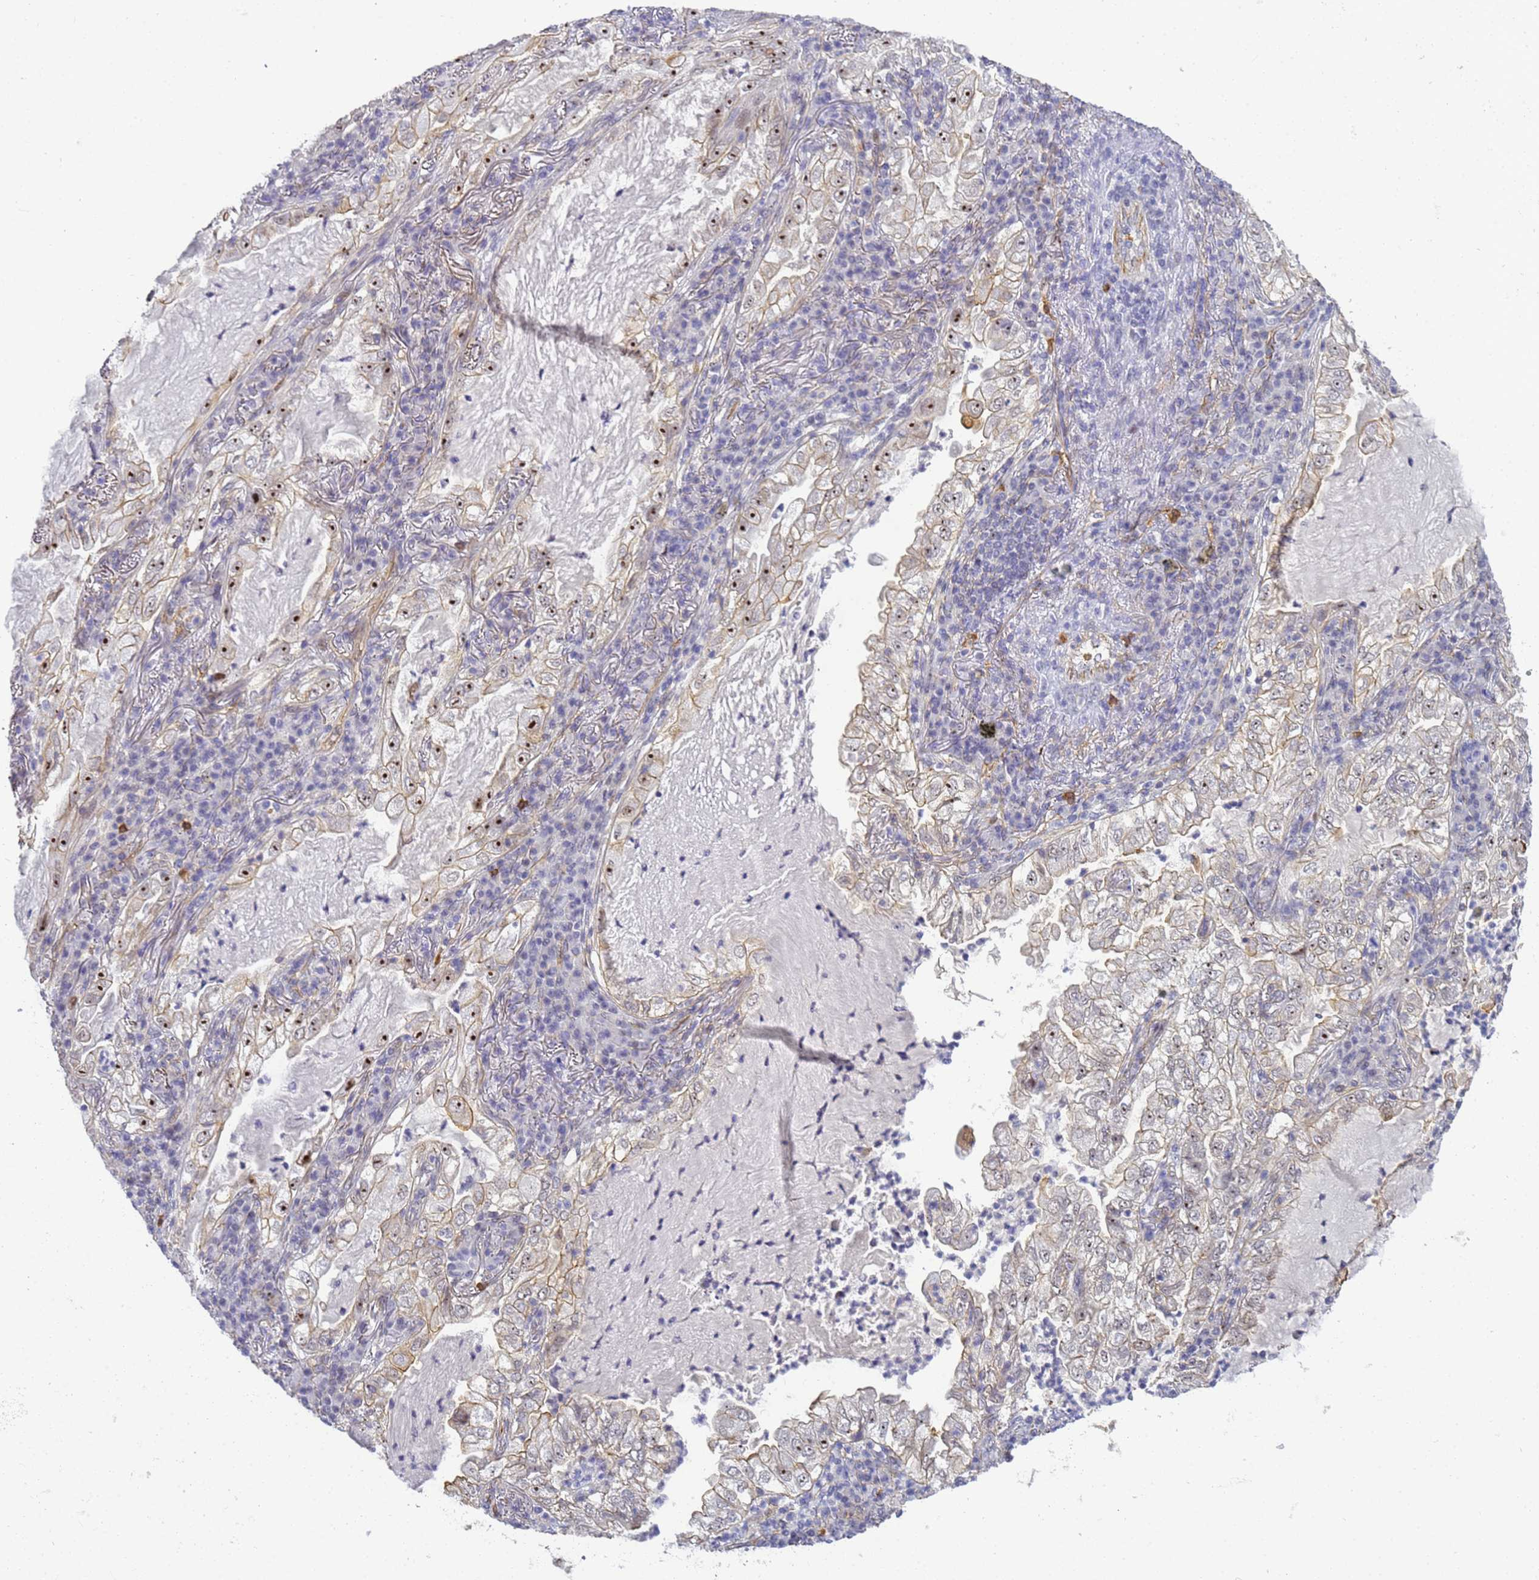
{"staining": {"intensity": "moderate", "quantity": "<25%", "location": "nuclear"}, "tissue": "lung cancer", "cell_type": "Tumor cells", "image_type": "cancer", "snomed": [{"axis": "morphology", "description": "Adenocarcinoma, NOS"}, {"axis": "topography", "description": "Lung"}], "caption": "Adenocarcinoma (lung) stained with immunohistochemistry shows moderate nuclear staining in approximately <25% of tumor cells.", "gene": "GON4L", "patient": {"sex": "female", "age": 73}}